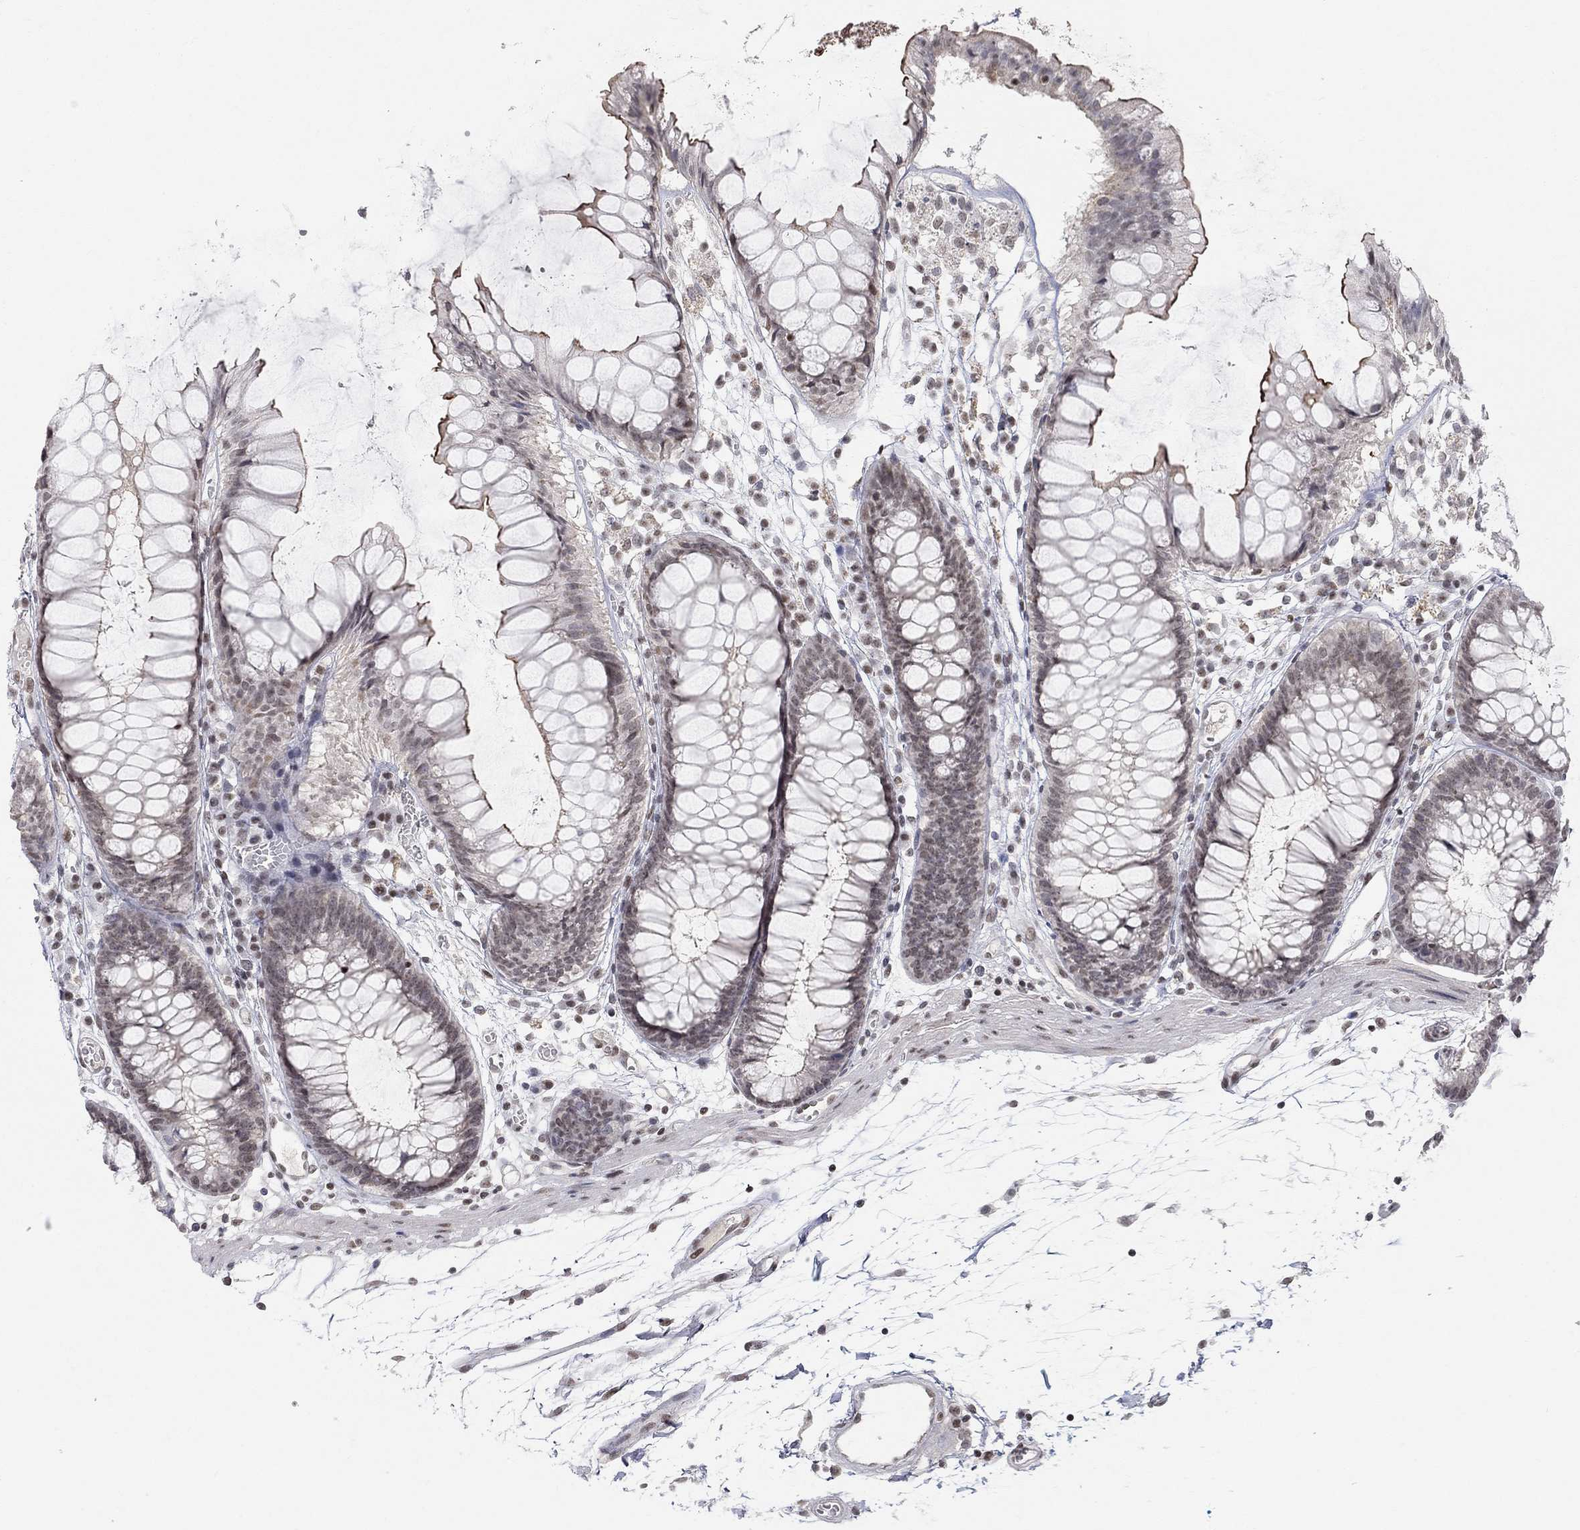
{"staining": {"intensity": "moderate", "quantity": "<25%", "location": "nuclear"}, "tissue": "colon", "cell_type": "Endothelial cells", "image_type": "normal", "snomed": [{"axis": "morphology", "description": "Normal tissue, NOS"}, {"axis": "morphology", "description": "Adenocarcinoma, NOS"}, {"axis": "topography", "description": "Colon"}], "caption": "Immunohistochemistry (DAB) staining of normal colon shows moderate nuclear protein positivity in about <25% of endothelial cells. The staining was performed using DAB to visualize the protein expression in brown, while the nuclei were stained in blue with hematoxylin (Magnification: 20x).", "gene": "KLF12", "patient": {"sex": "male", "age": 65}}